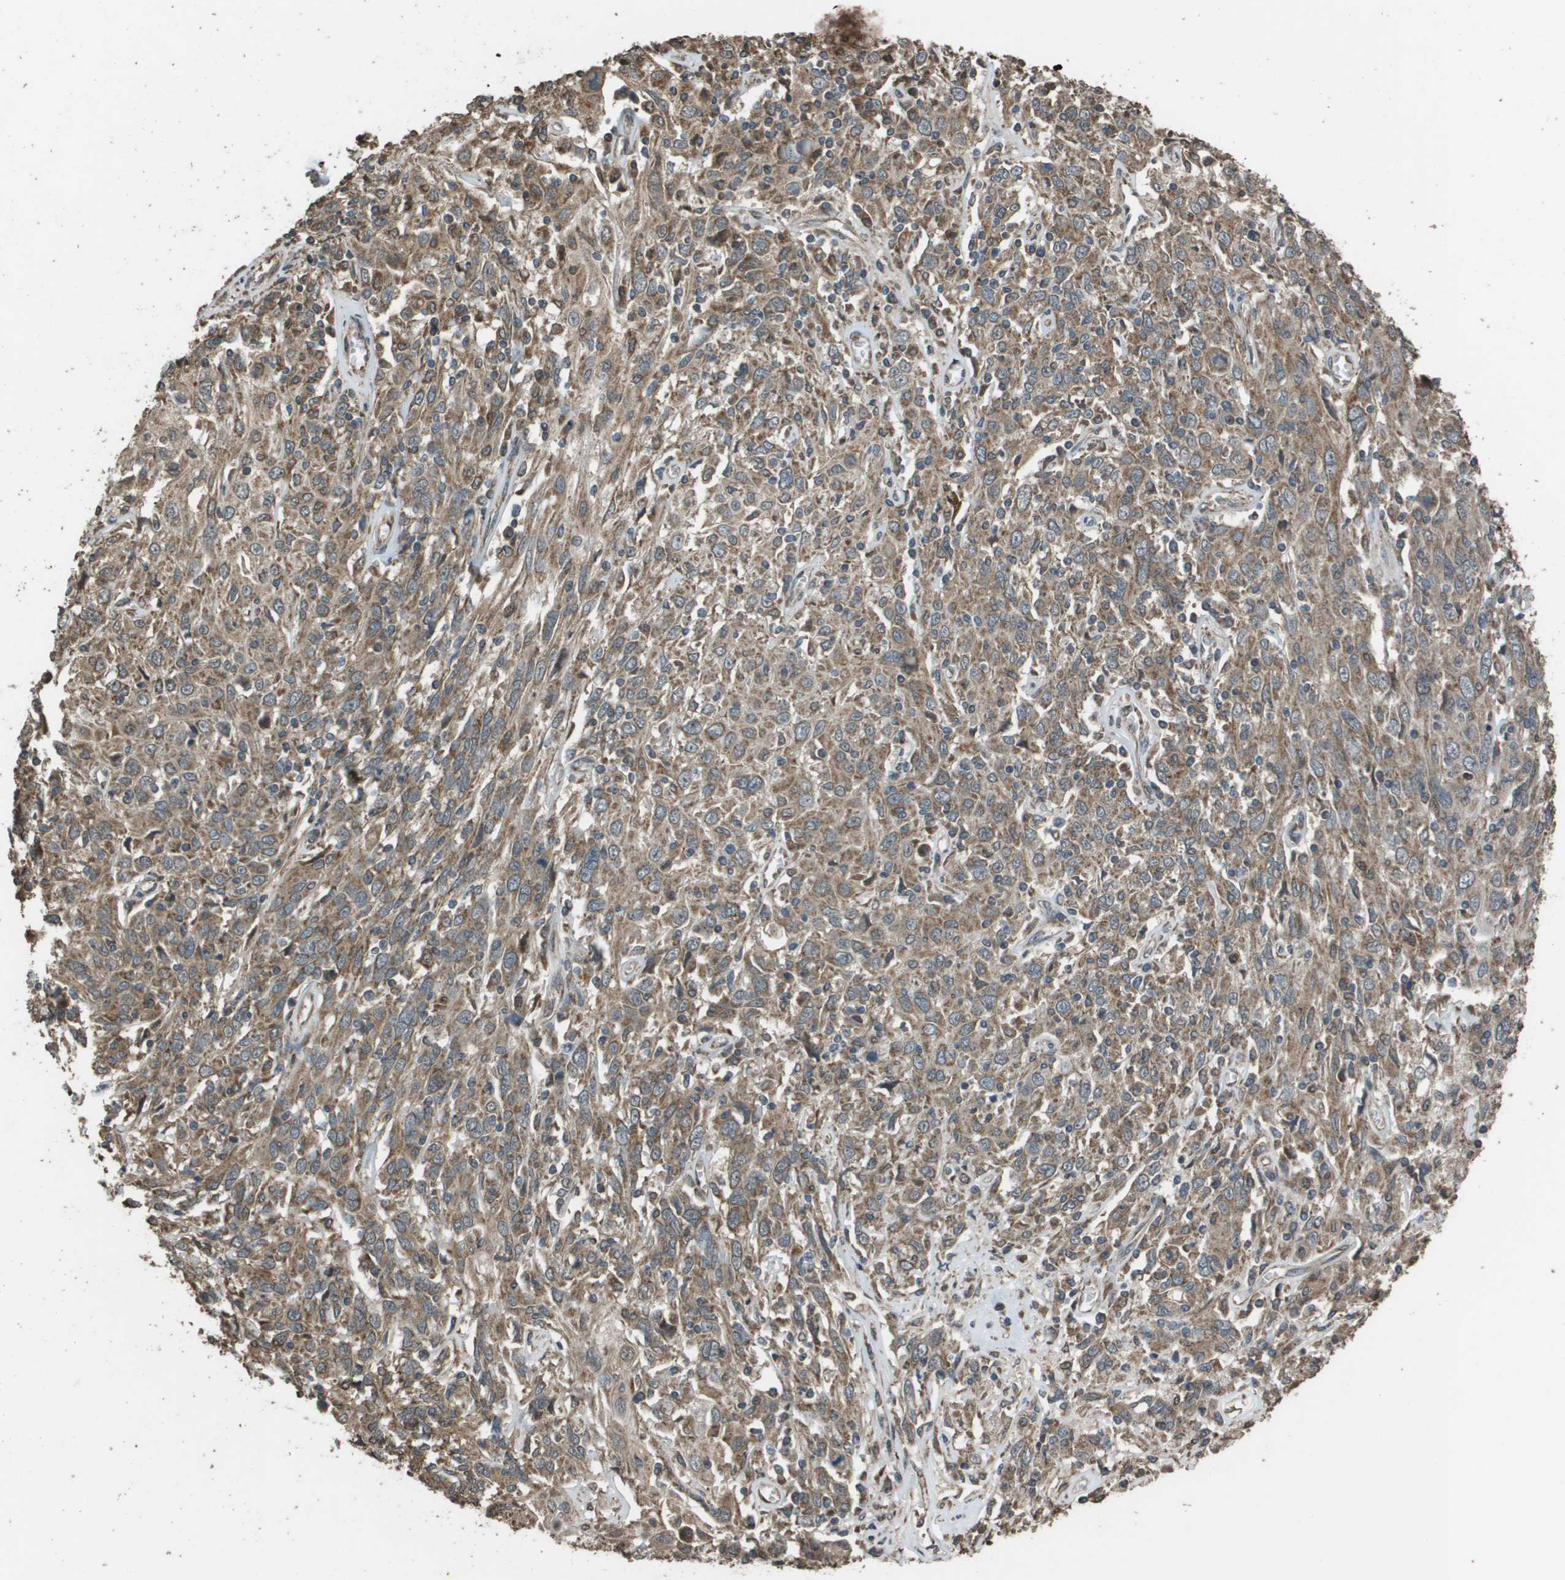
{"staining": {"intensity": "moderate", "quantity": ">75%", "location": "cytoplasmic/membranous"}, "tissue": "cervical cancer", "cell_type": "Tumor cells", "image_type": "cancer", "snomed": [{"axis": "morphology", "description": "Squamous cell carcinoma, NOS"}, {"axis": "topography", "description": "Cervix"}], "caption": "This image displays IHC staining of human cervical squamous cell carcinoma, with medium moderate cytoplasmic/membranous staining in about >75% of tumor cells.", "gene": "FIG4", "patient": {"sex": "female", "age": 46}}